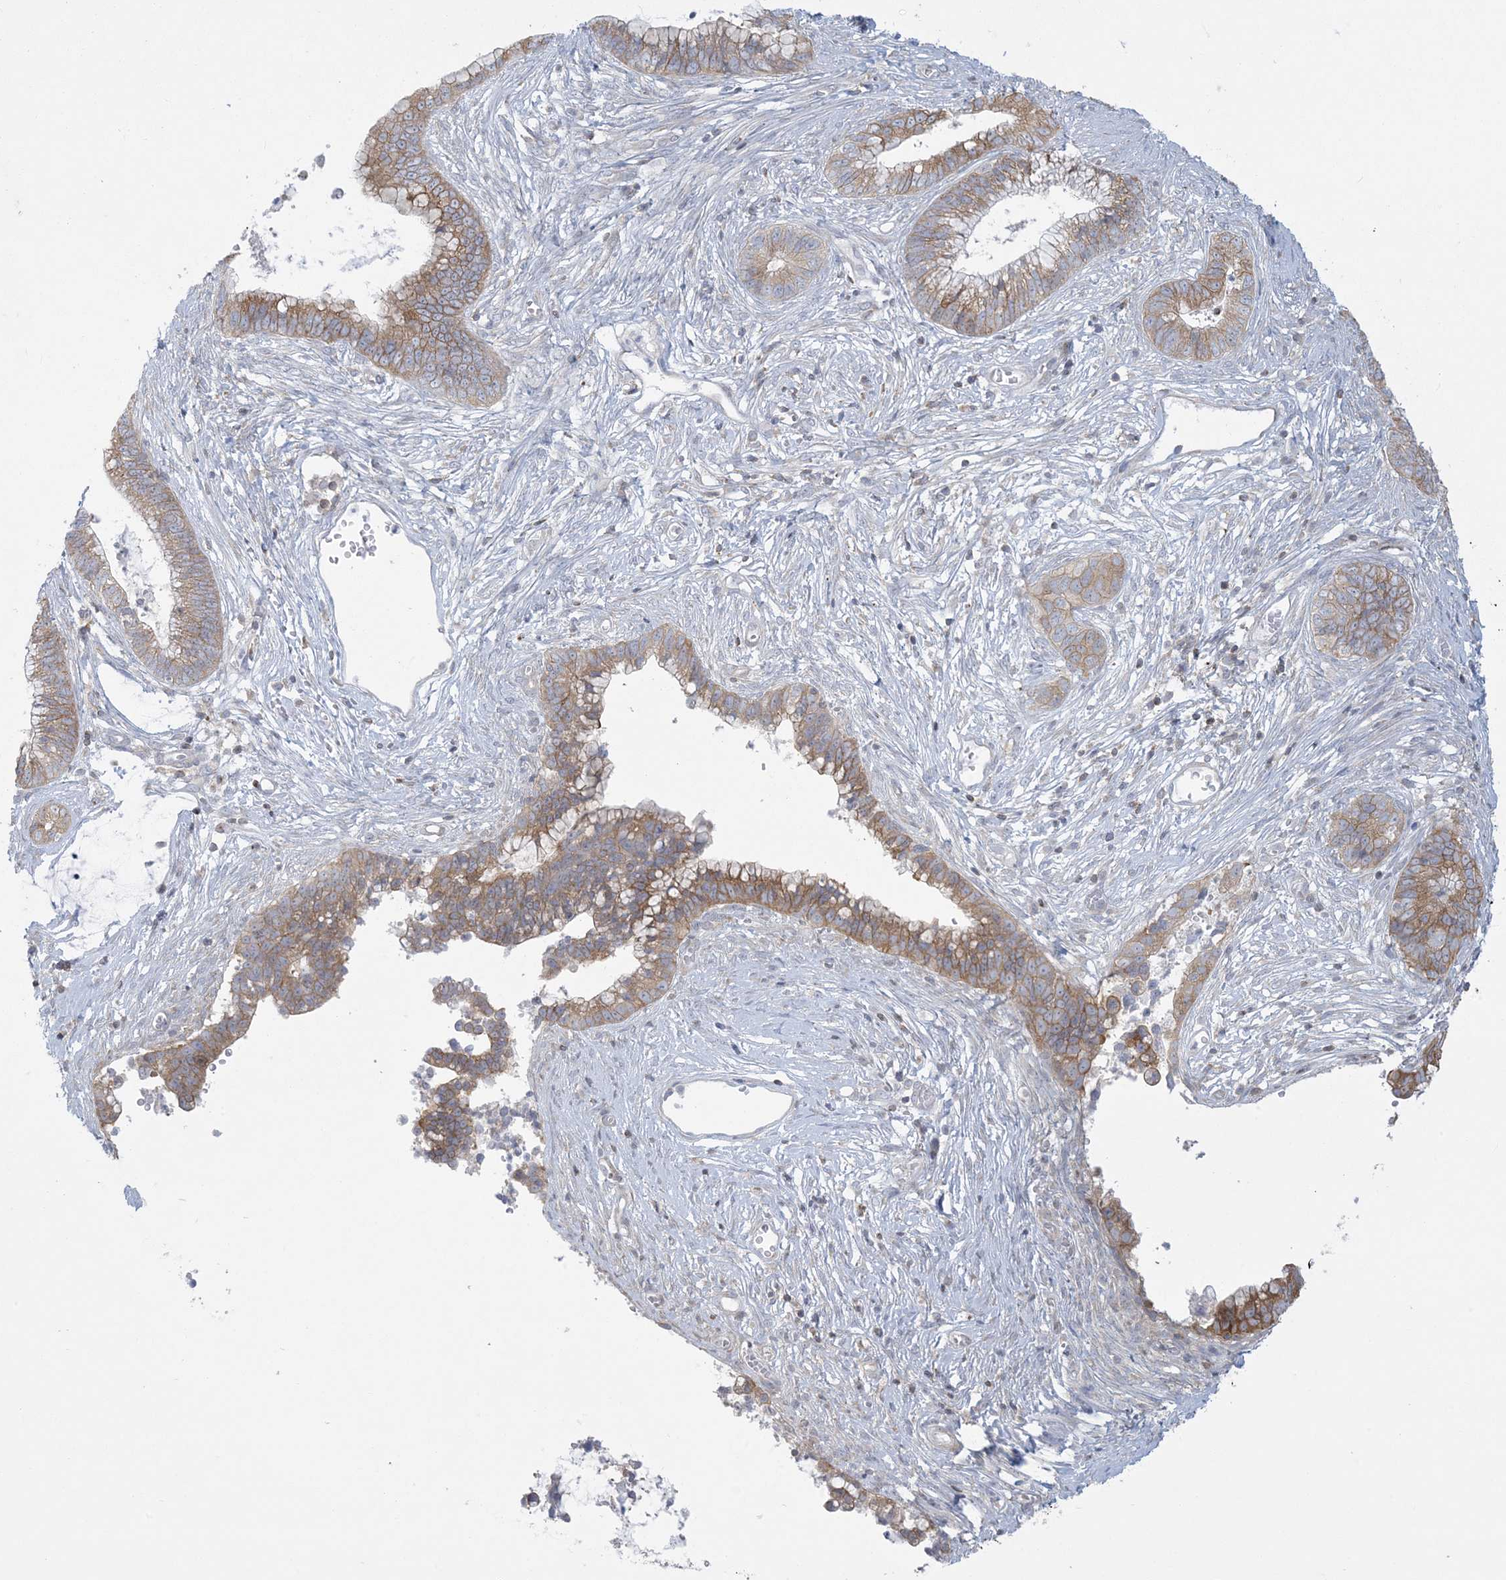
{"staining": {"intensity": "moderate", "quantity": ">75%", "location": "cytoplasmic/membranous"}, "tissue": "cervical cancer", "cell_type": "Tumor cells", "image_type": "cancer", "snomed": [{"axis": "morphology", "description": "Adenocarcinoma, NOS"}, {"axis": "topography", "description": "Cervix"}], "caption": "Protein staining reveals moderate cytoplasmic/membranous positivity in about >75% of tumor cells in cervical adenocarcinoma.", "gene": "SLAMF9", "patient": {"sex": "female", "age": 44}}